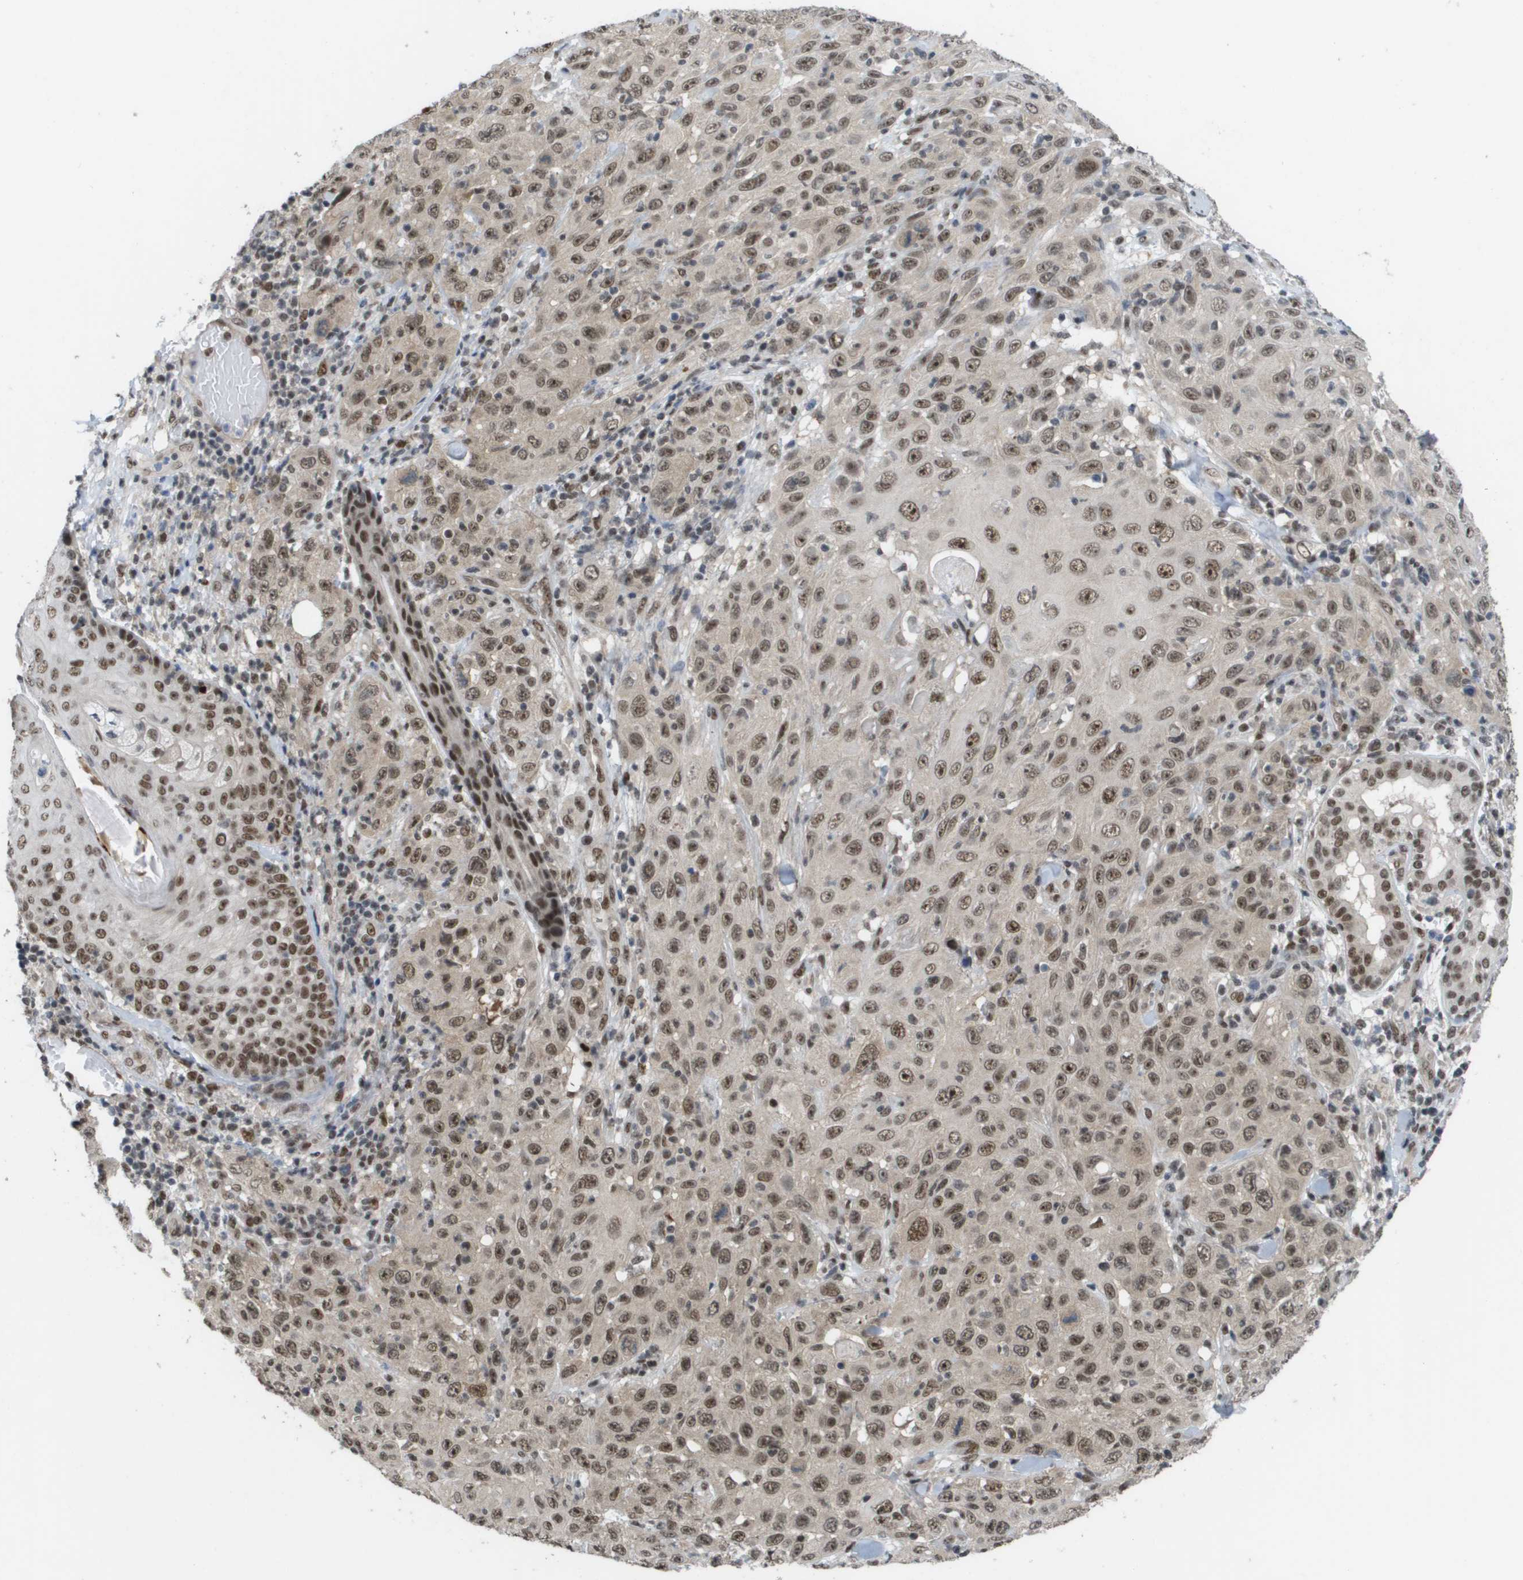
{"staining": {"intensity": "moderate", "quantity": ">75%", "location": "nuclear"}, "tissue": "skin cancer", "cell_type": "Tumor cells", "image_type": "cancer", "snomed": [{"axis": "morphology", "description": "Squamous cell carcinoma, NOS"}, {"axis": "topography", "description": "Skin"}], "caption": "This micrograph exhibits IHC staining of skin cancer (squamous cell carcinoma), with medium moderate nuclear staining in about >75% of tumor cells.", "gene": "CDT1", "patient": {"sex": "female", "age": 88}}